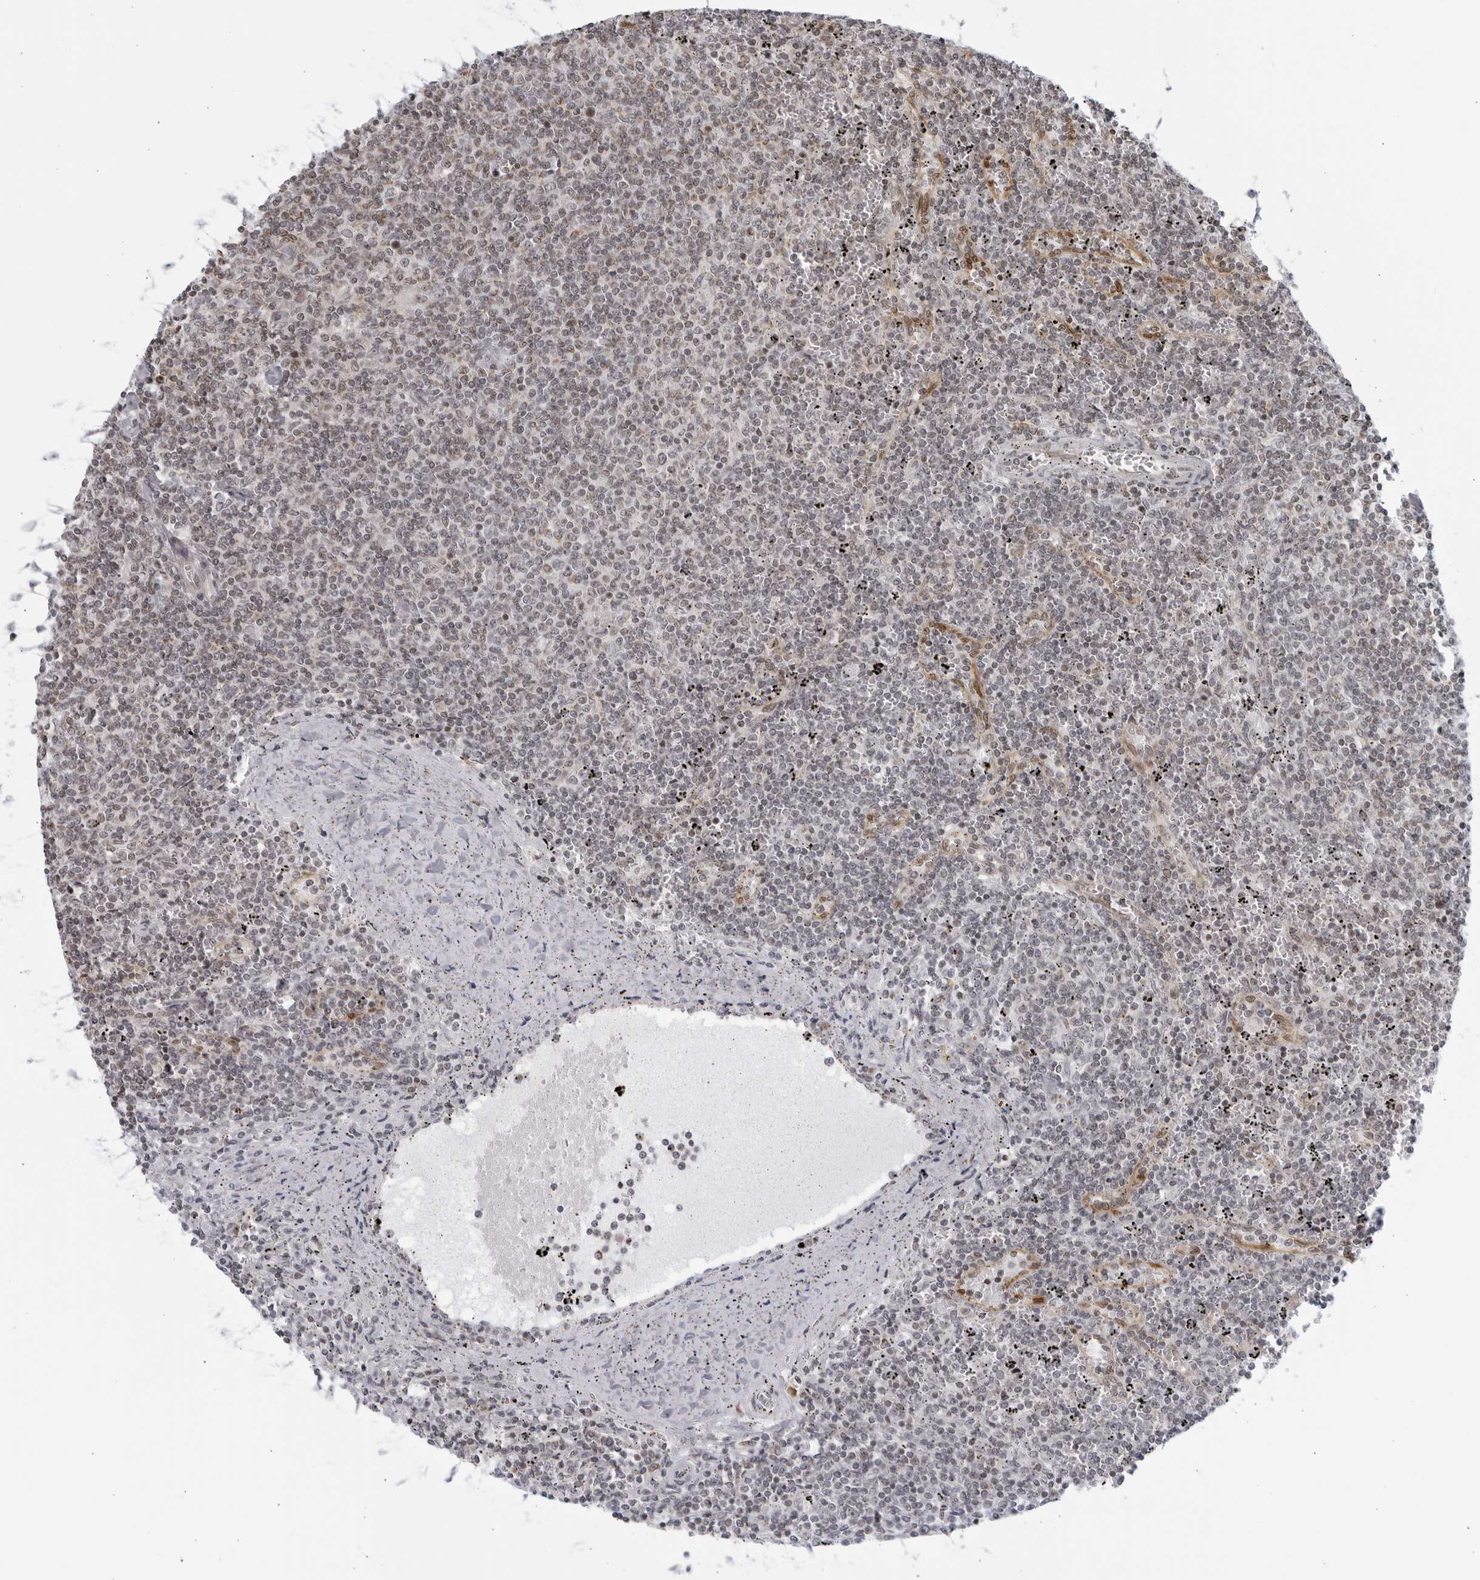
{"staining": {"intensity": "negative", "quantity": "none", "location": "none"}, "tissue": "lymphoma", "cell_type": "Tumor cells", "image_type": "cancer", "snomed": [{"axis": "morphology", "description": "Malignant lymphoma, non-Hodgkin's type, Low grade"}, {"axis": "topography", "description": "Spleen"}], "caption": "The immunohistochemistry micrograph has no significant staining in tumor cells of lymphoma tissue.", "gene": "RAB11FIP3", "patient": {"sex": "female", "age": 50}}